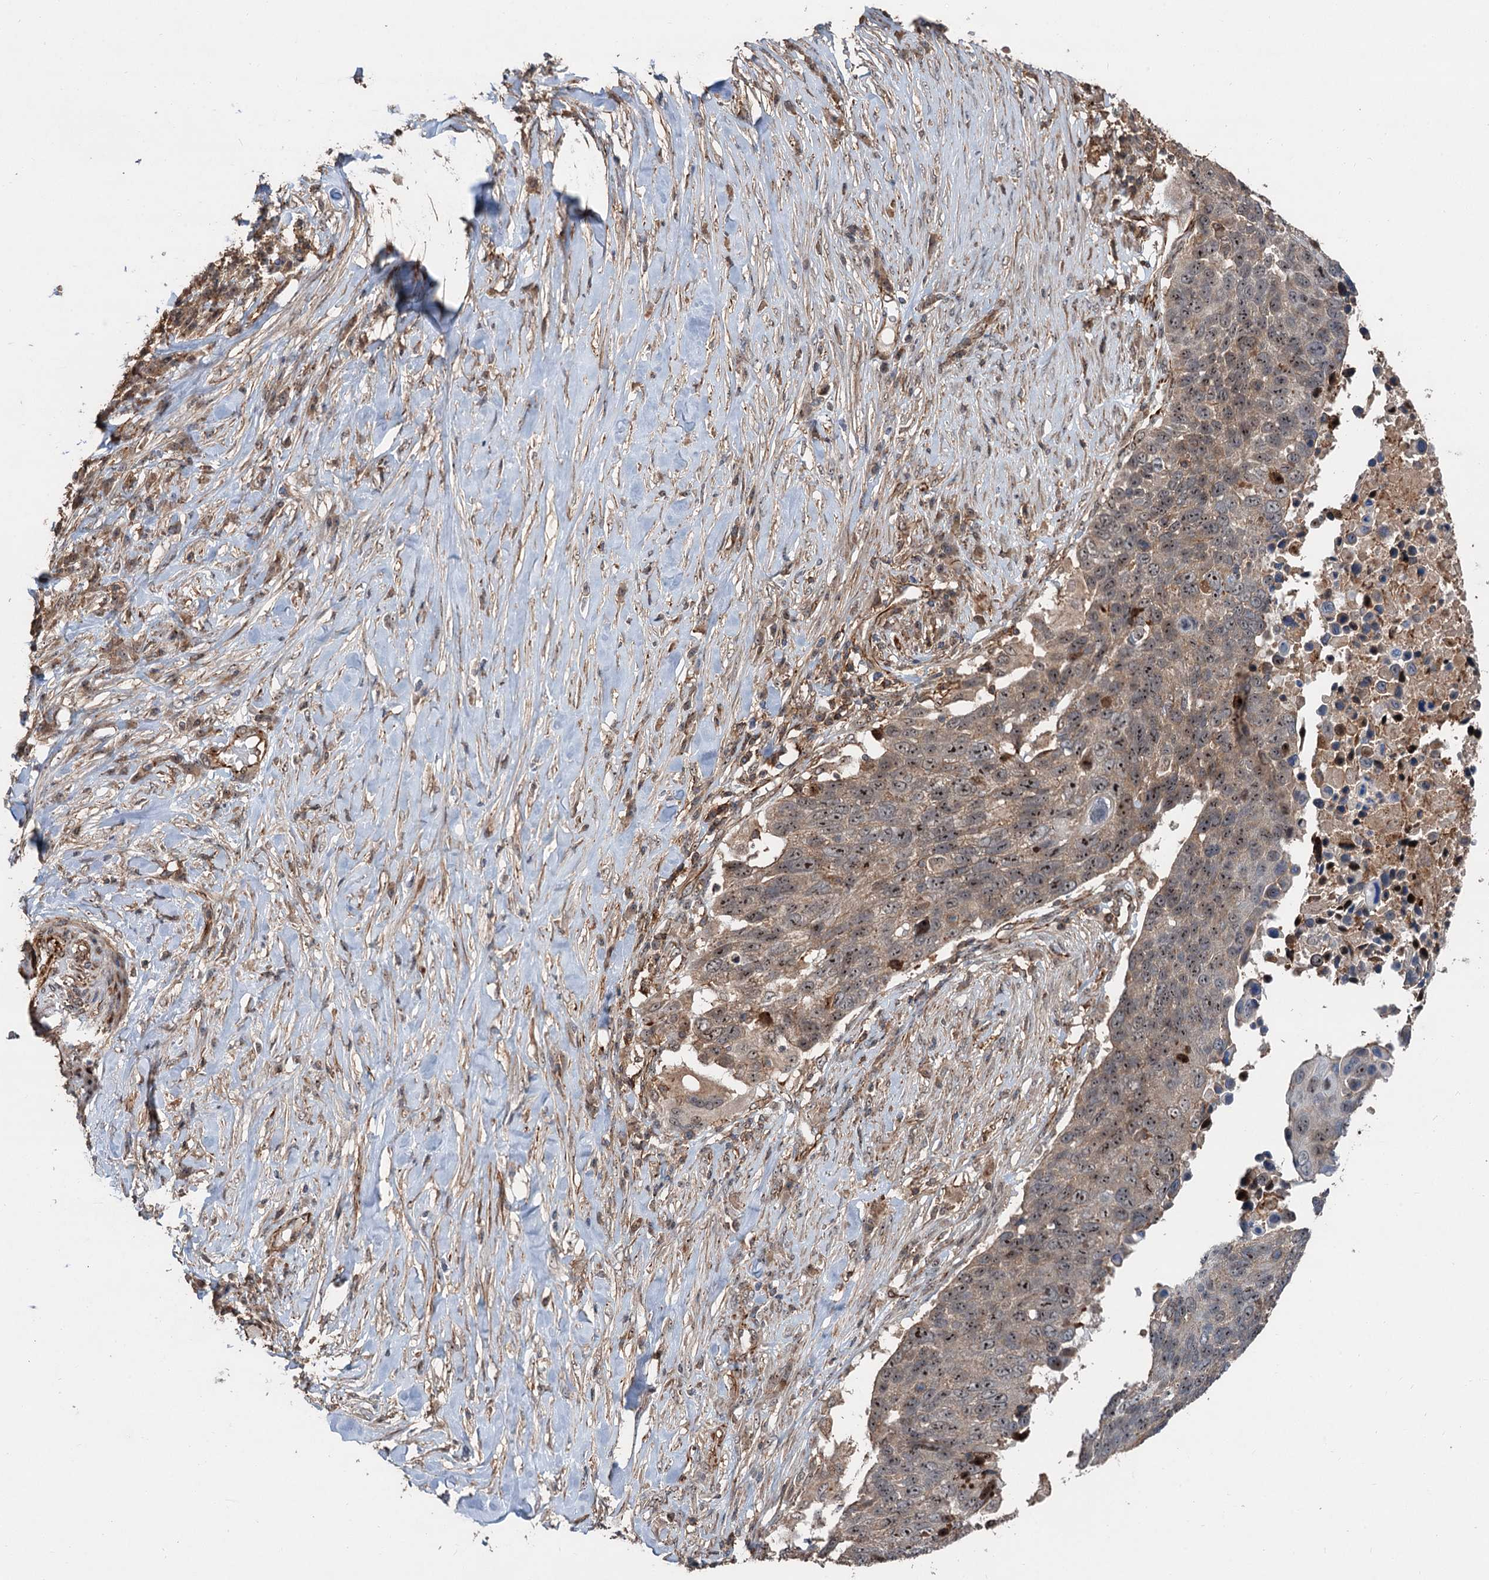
{"staining": {"intensity": "moderate", "quantity": ">75%", "location": "nuclear"}, "tissue": "lung cancer", "cell_type": "Tumor cells", "image_type": "cancer", "snomed": [{"axis": "morphology", "description": "Normal tissue, NOS"}, {"axis": "morphology", "description": "Squamous cell carcinoma, NOS"}, {"axis": "topography", "description": "Lymph node"}, {"axis": "topography", "description": "Lung"}], "caption": "A brown stain shows moderate nuclear expression of a protein in human lung cancer (squamous cell carcinoma) tumor cells. (IHC, brightfield microscopy, high magnification).", "gene": "TMA16", "patient": {"sex": "male", "age": 66}}